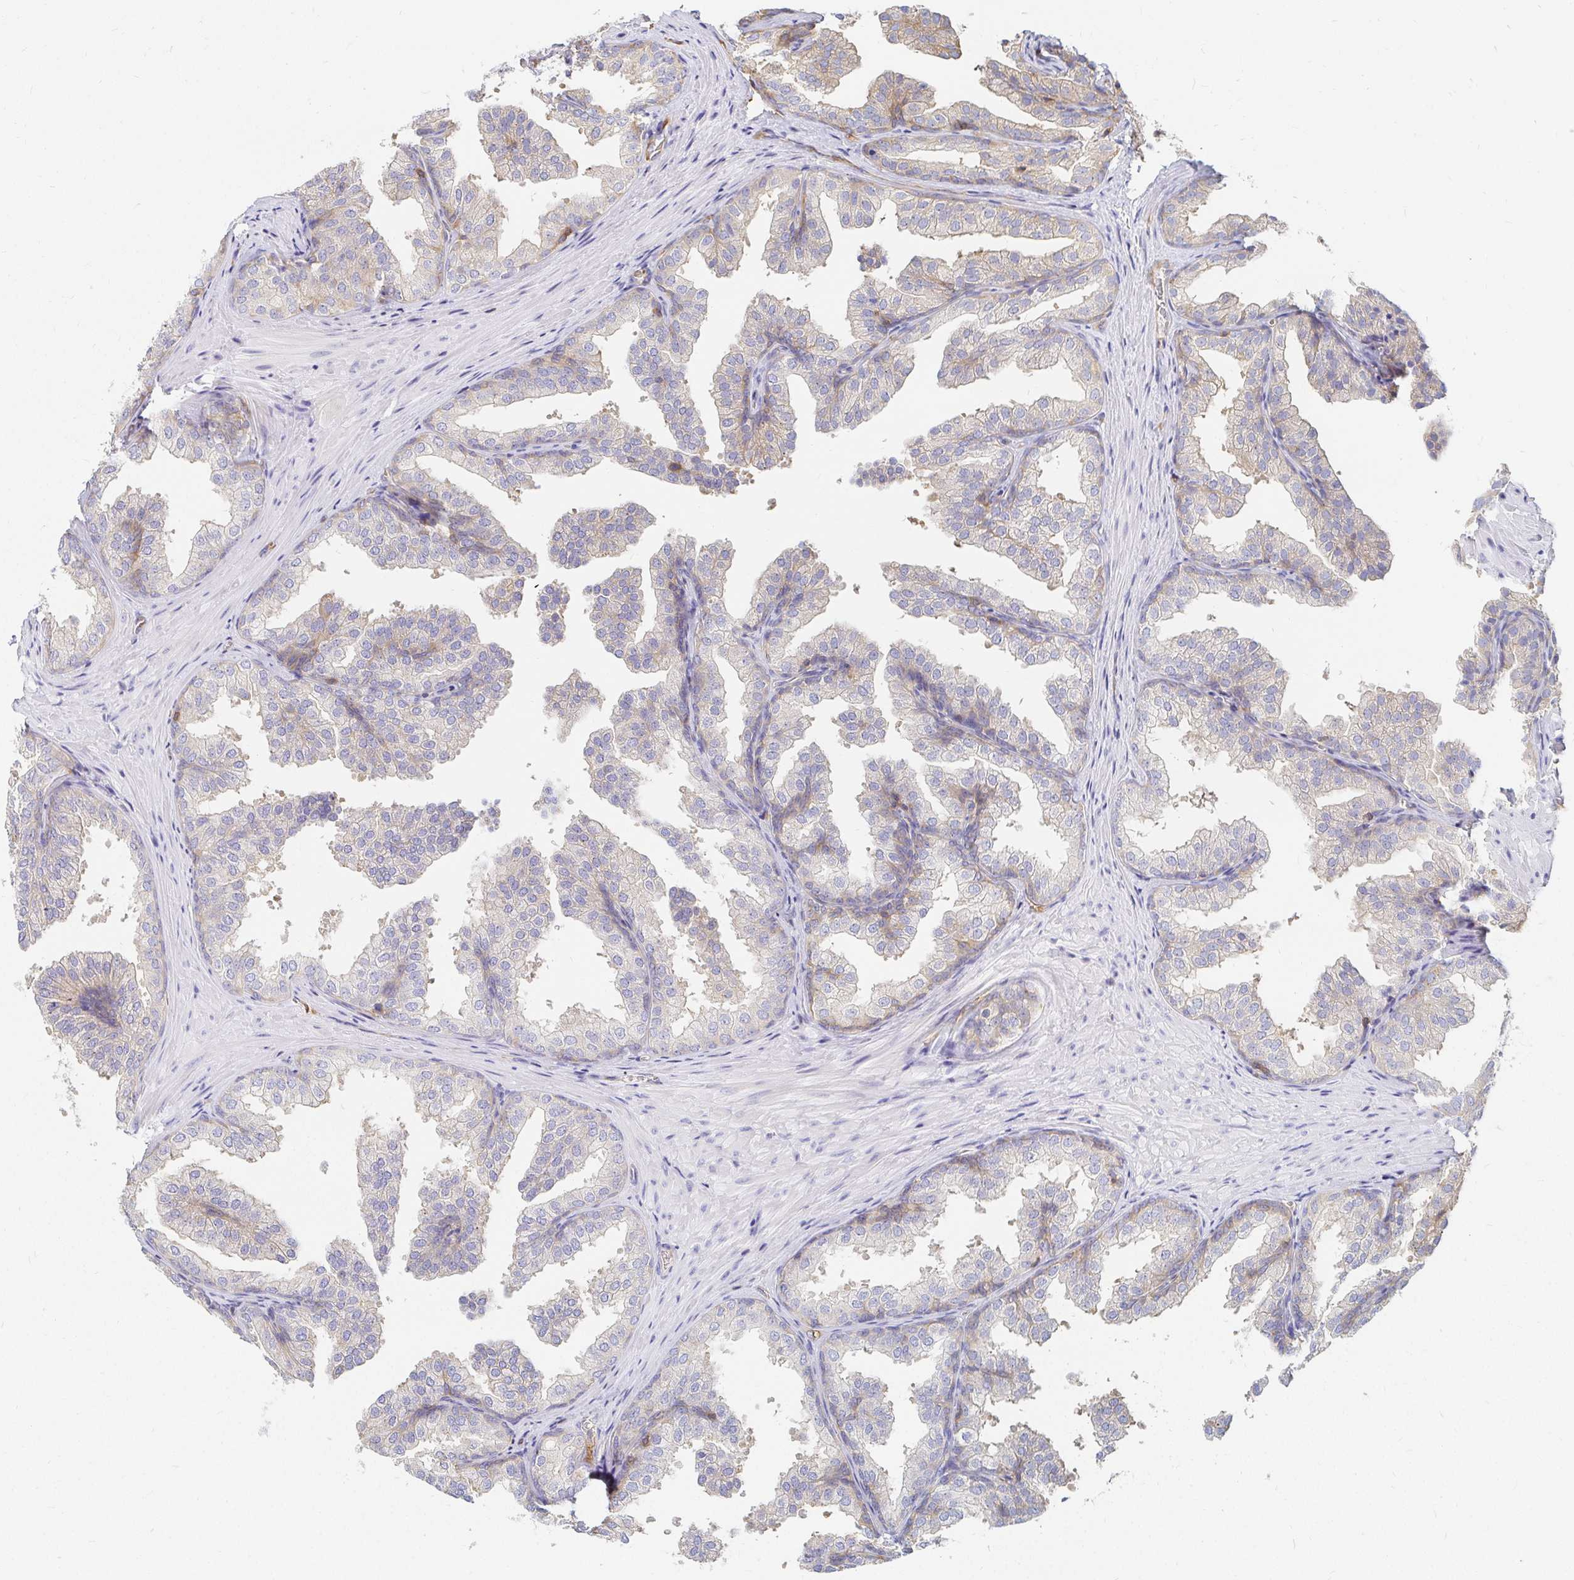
{"staining": {"intensity": "moderate", "quantity": "<25%", "location": "cytoplasmic/membranous"}, "tissue": "prostate", "cell_type": "Glandular cells", "image_type": "normal", "snomed": [{"axis": "morphology", "description": "Normal tissue, NOS"}, {"axis": "topography", "description": "Prostate"}], "caption": "Human prostate stained for a protein (brown) shows moderate cytoplasmic/membranous positive expression in approximately <25% of glandular cells.", "gene": "TSPAN19", "patient": {"sex": "male", "age": 37}}